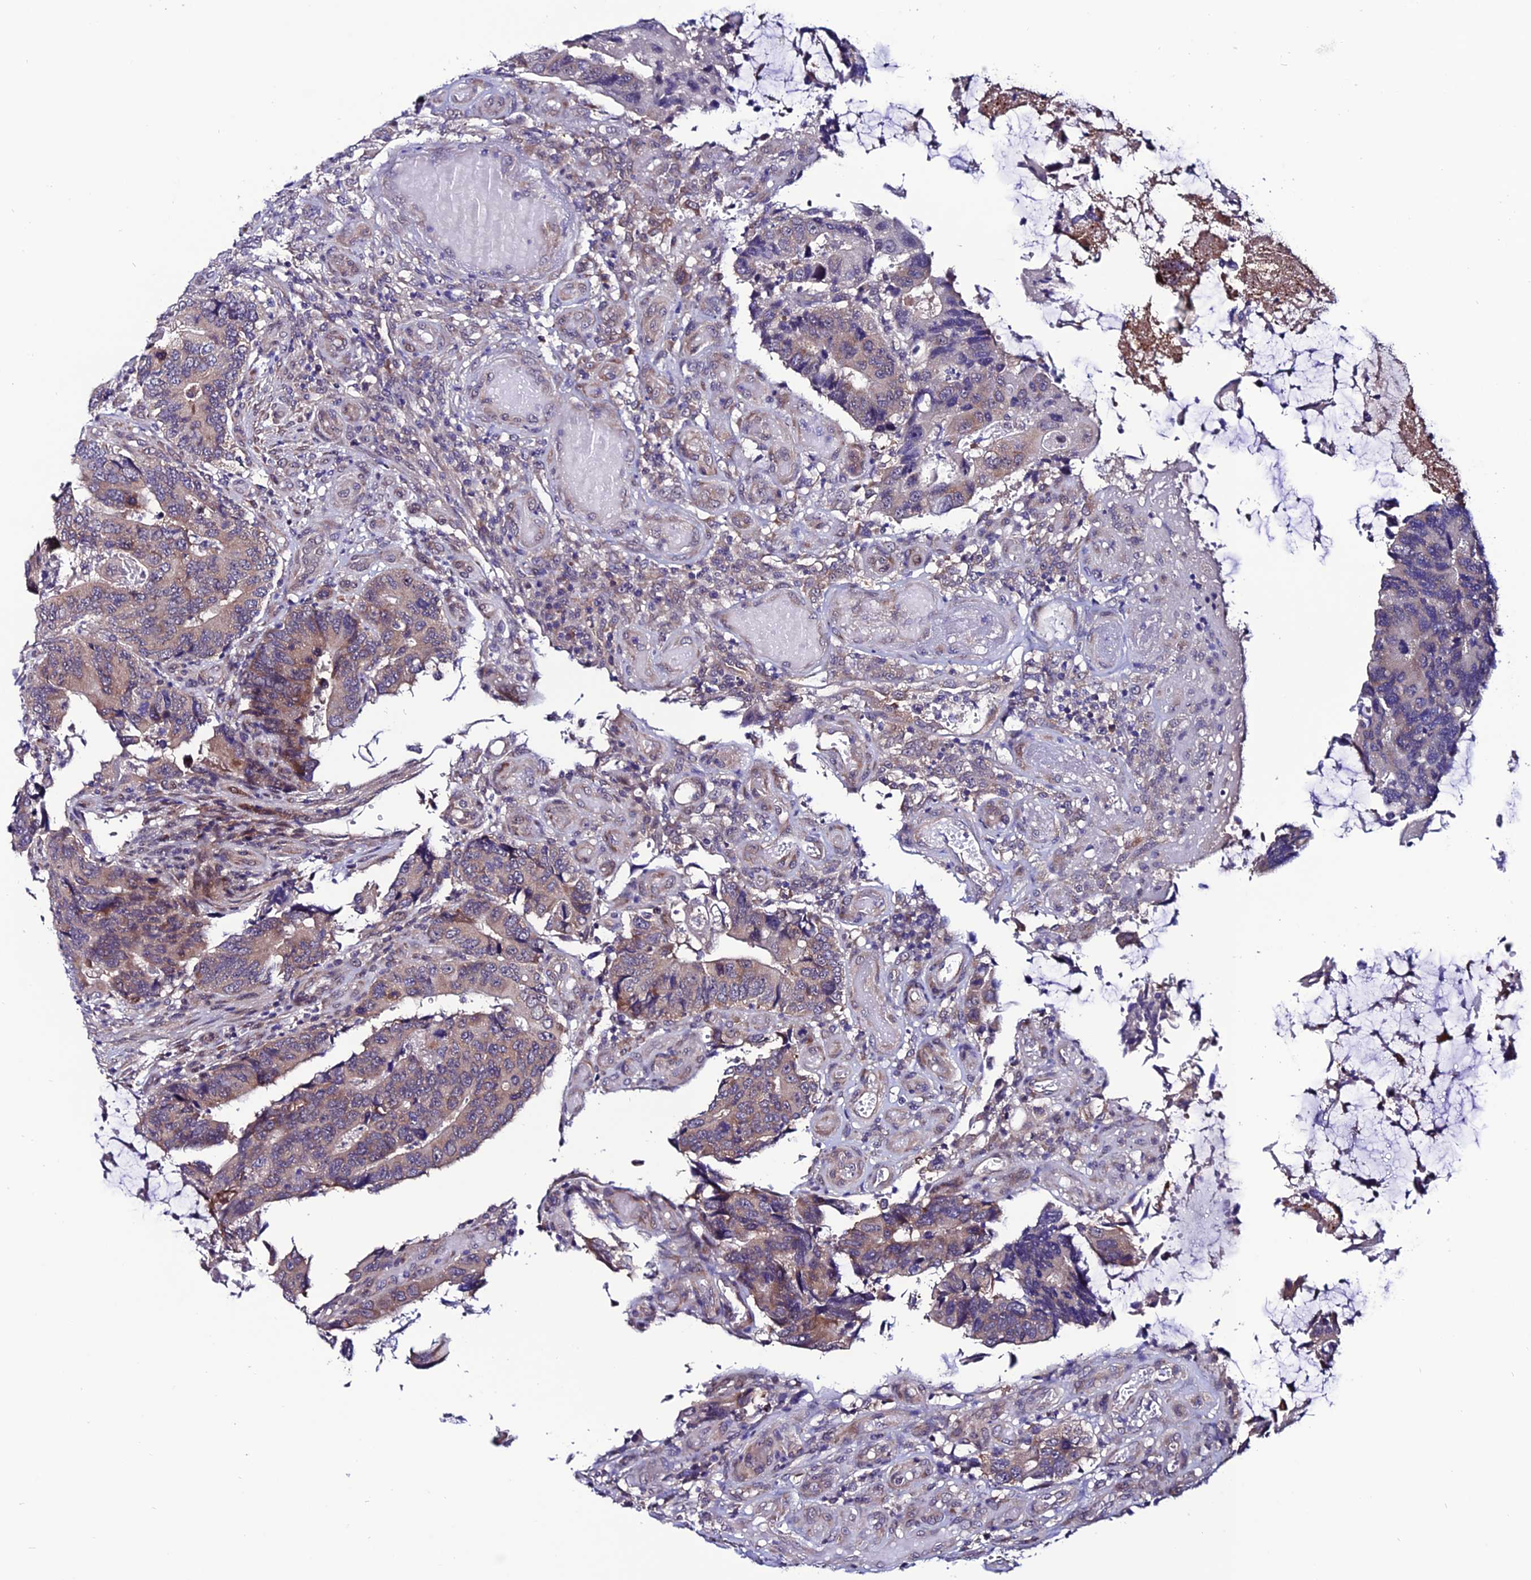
{"staining": {"intensity": "weak", "quantity": ">75%", "location": "cytoplasmic/membranous"}, "tissue": "colorectal cancer", "cell_type": "Tumor cells", "image_type": "cancer", "snomed": [{"axis": "morphology", "description": "Adenocarcinoma, NOS"}, {"axis": "topography", "description": "Colon"}], "caption": "This is a photomicrograph of IHC staining of adenocarcinoma (colorectal), which shows weak expression in the cytoplasmic/membranous of tumor cells.", "gene": "FZD8", "patient": {"sex": "male", "age": 87}}